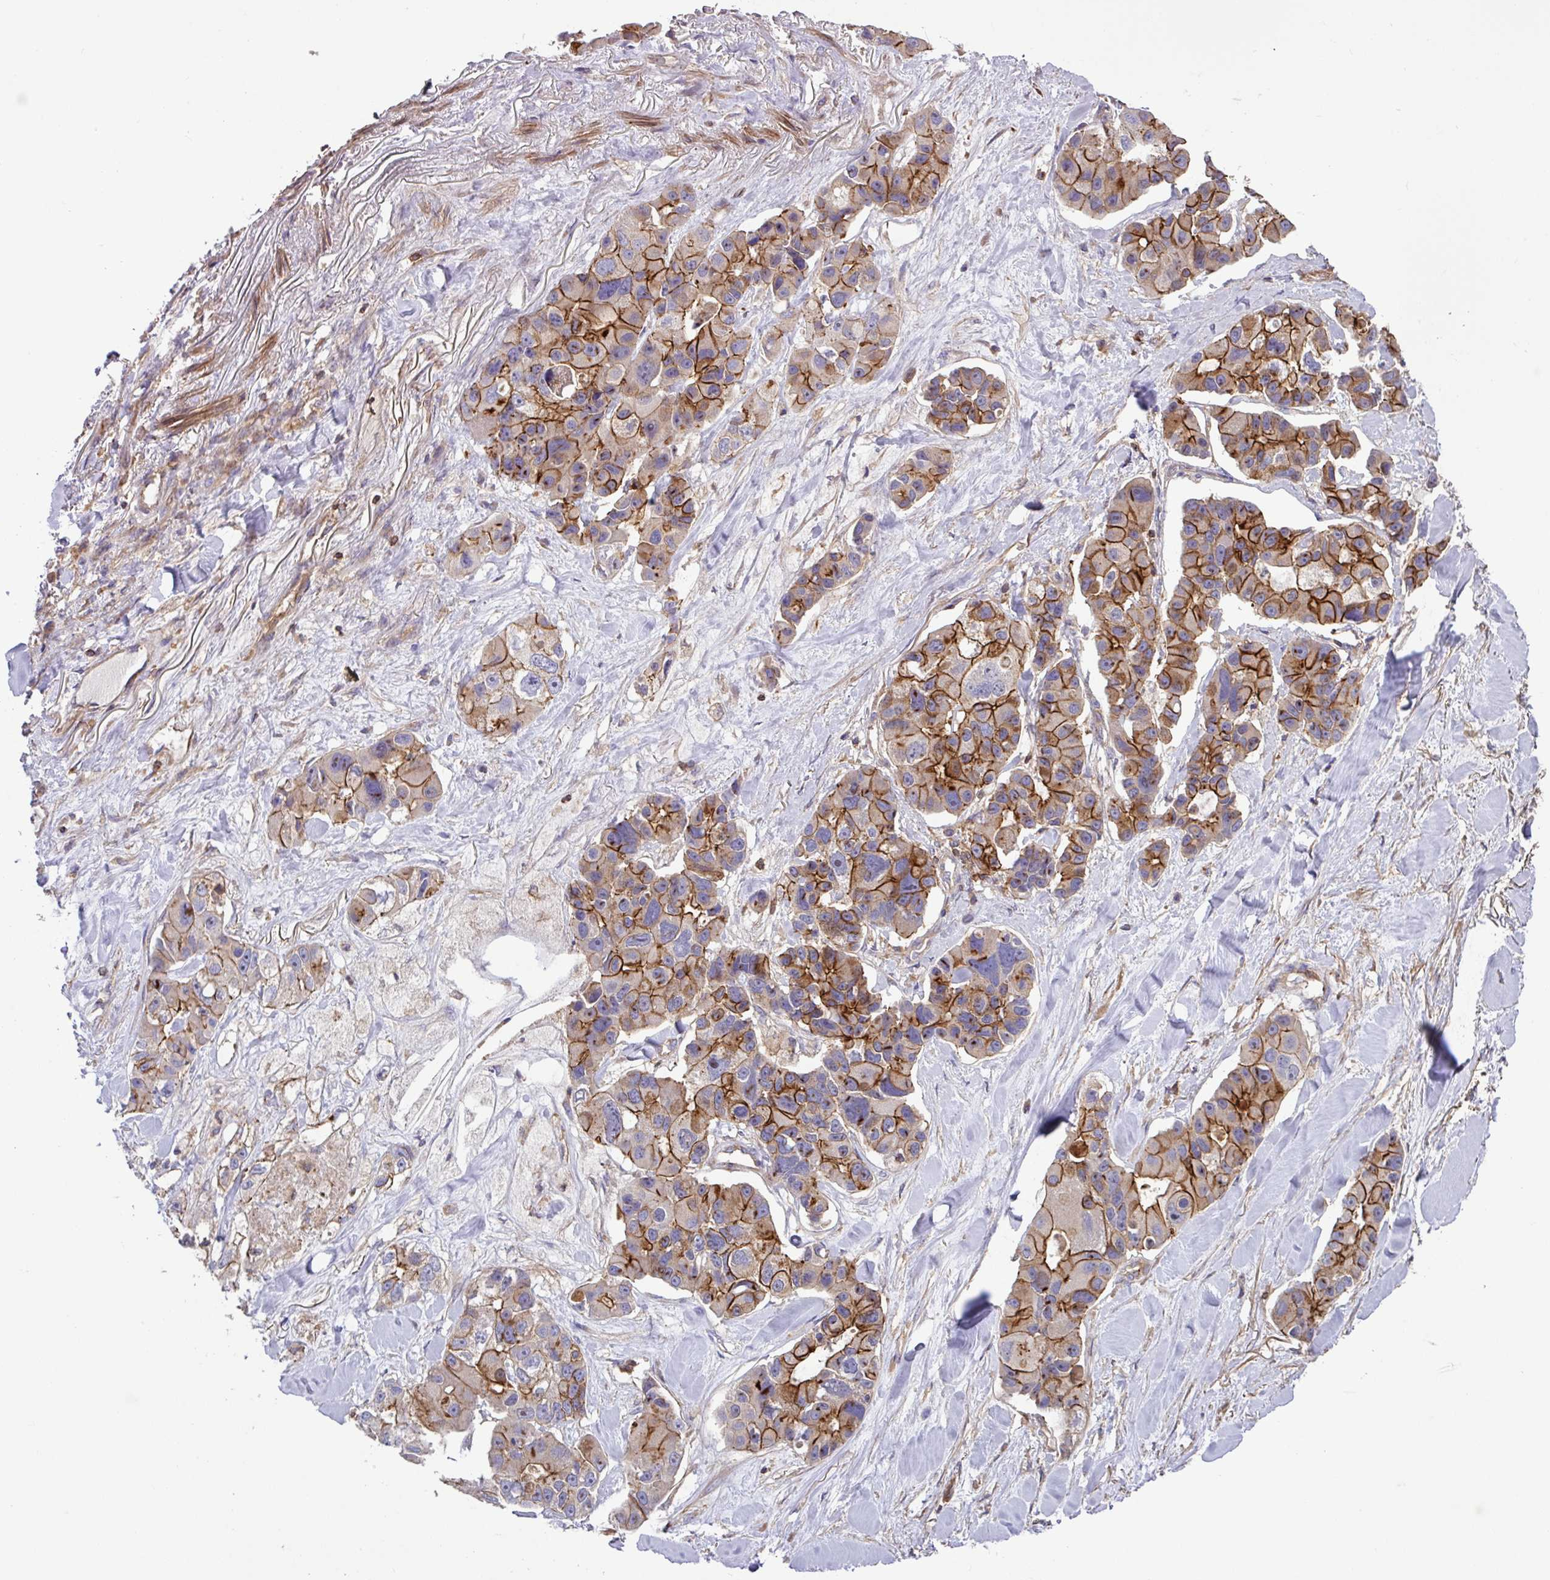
{"staining": {"intensity": "strong", "quantity": "25%-75%", "location": "cytoplasmic/membranous"}, "tissue": "lung cancer", "cell_type": "Tumor cells", "image_type": "cancer", "snomed": [{"axis": "morphology", "description": "Adenocarcinoma, NOS"}, {"axis": "topography", "description": "Lung"}], "caption": "Protein positivity by immunohistochemistry shows strong cytoplasmic/membranous expression in about 25%-75% of tumor cells in lung cancer (adenocarcinoma).", "gene": "RIC1", "patient": {"sex": "female", "age": 54}}